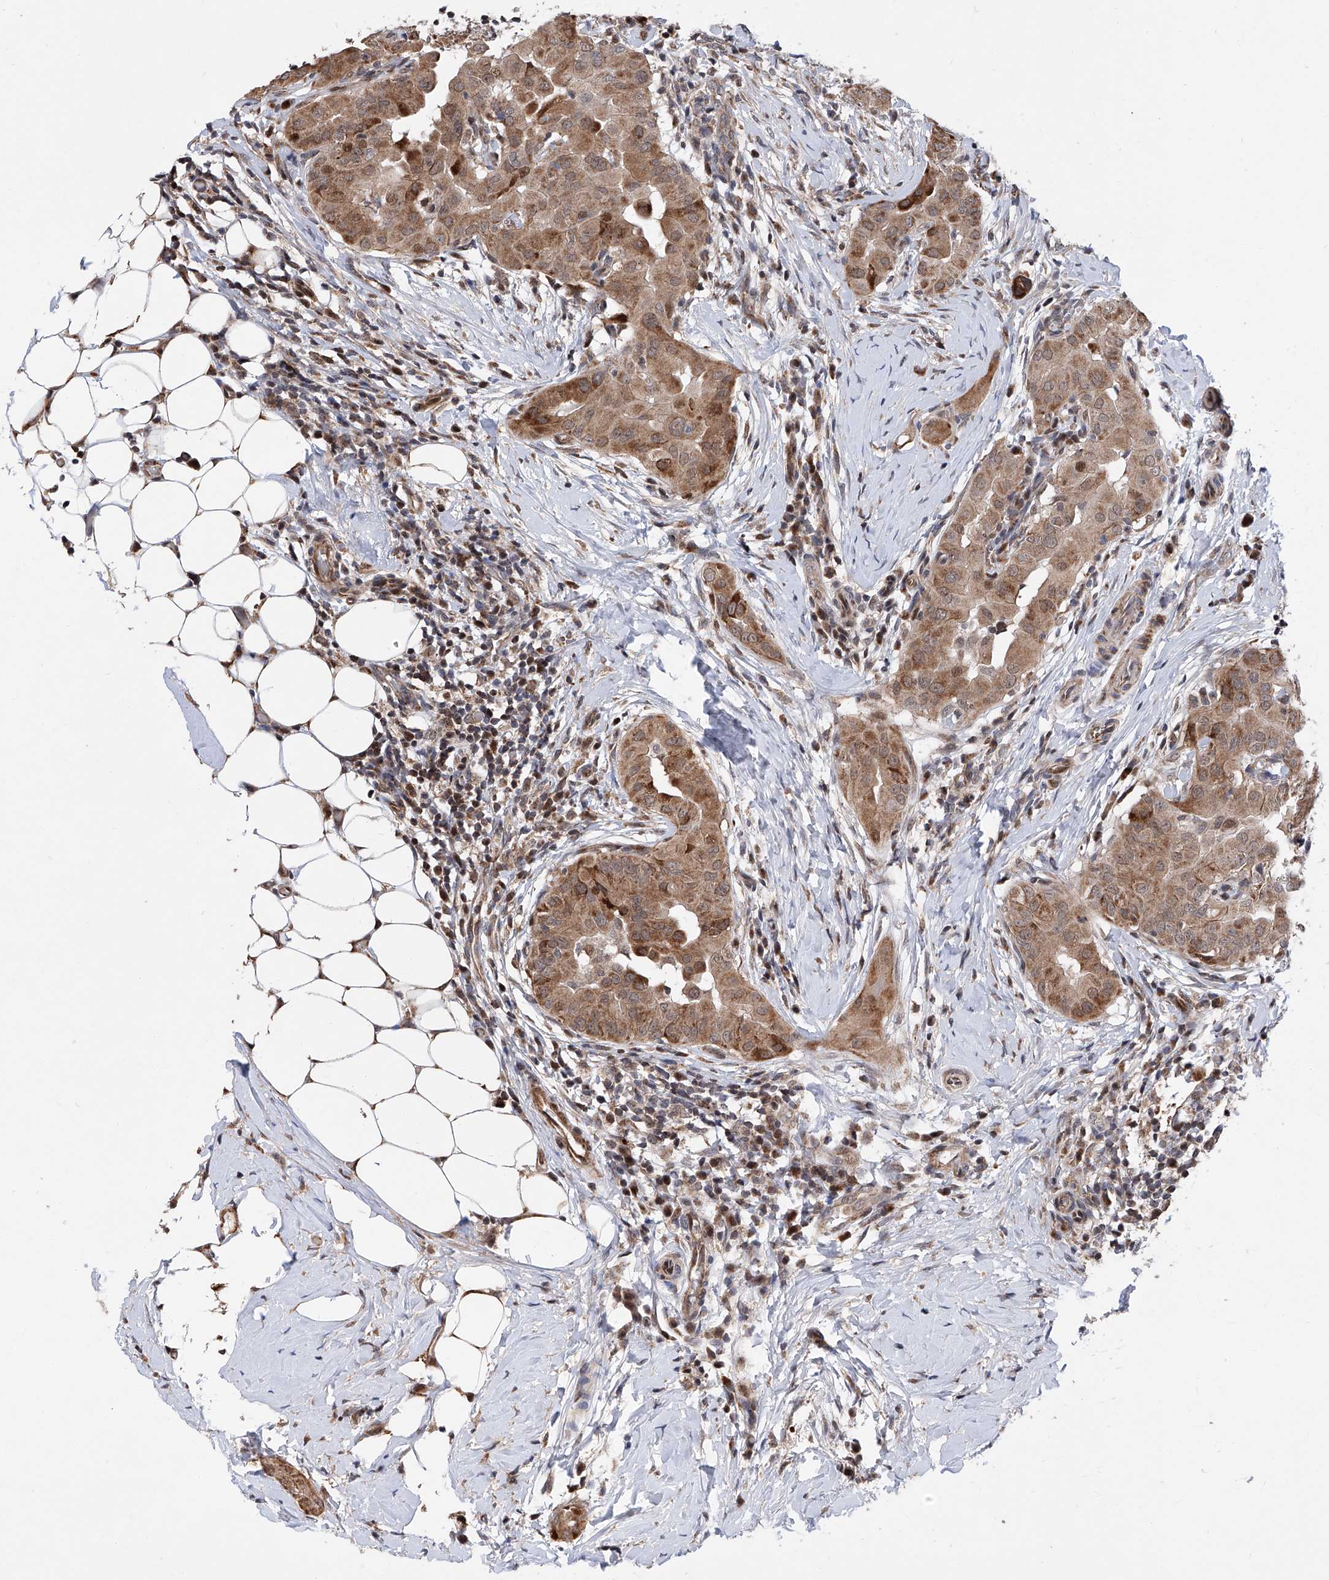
{"staining": {"intensity": "moderate", "quantity": ">75%", "location": "cytoplasmic/membranous,nuclear"}, "tissue": "thyroid cancer", "cell_type": "Tumor cells", "image_type": "cancer", "snomed": [{"axis": "morphology", "description": "Papillary adenocarcinoma, NOS"}, {"axis": "topography", "description": "Thyroid gland"}], "caption": "Immunohistochemistry (IHC) of thyroid cancer demonstrates medium levels of moderate cytoplasmic/membranous and nuclear staining in about >75% of tumor cells.", "gene": "FARP2", "patient": {"sex": "male", "age": 33}}